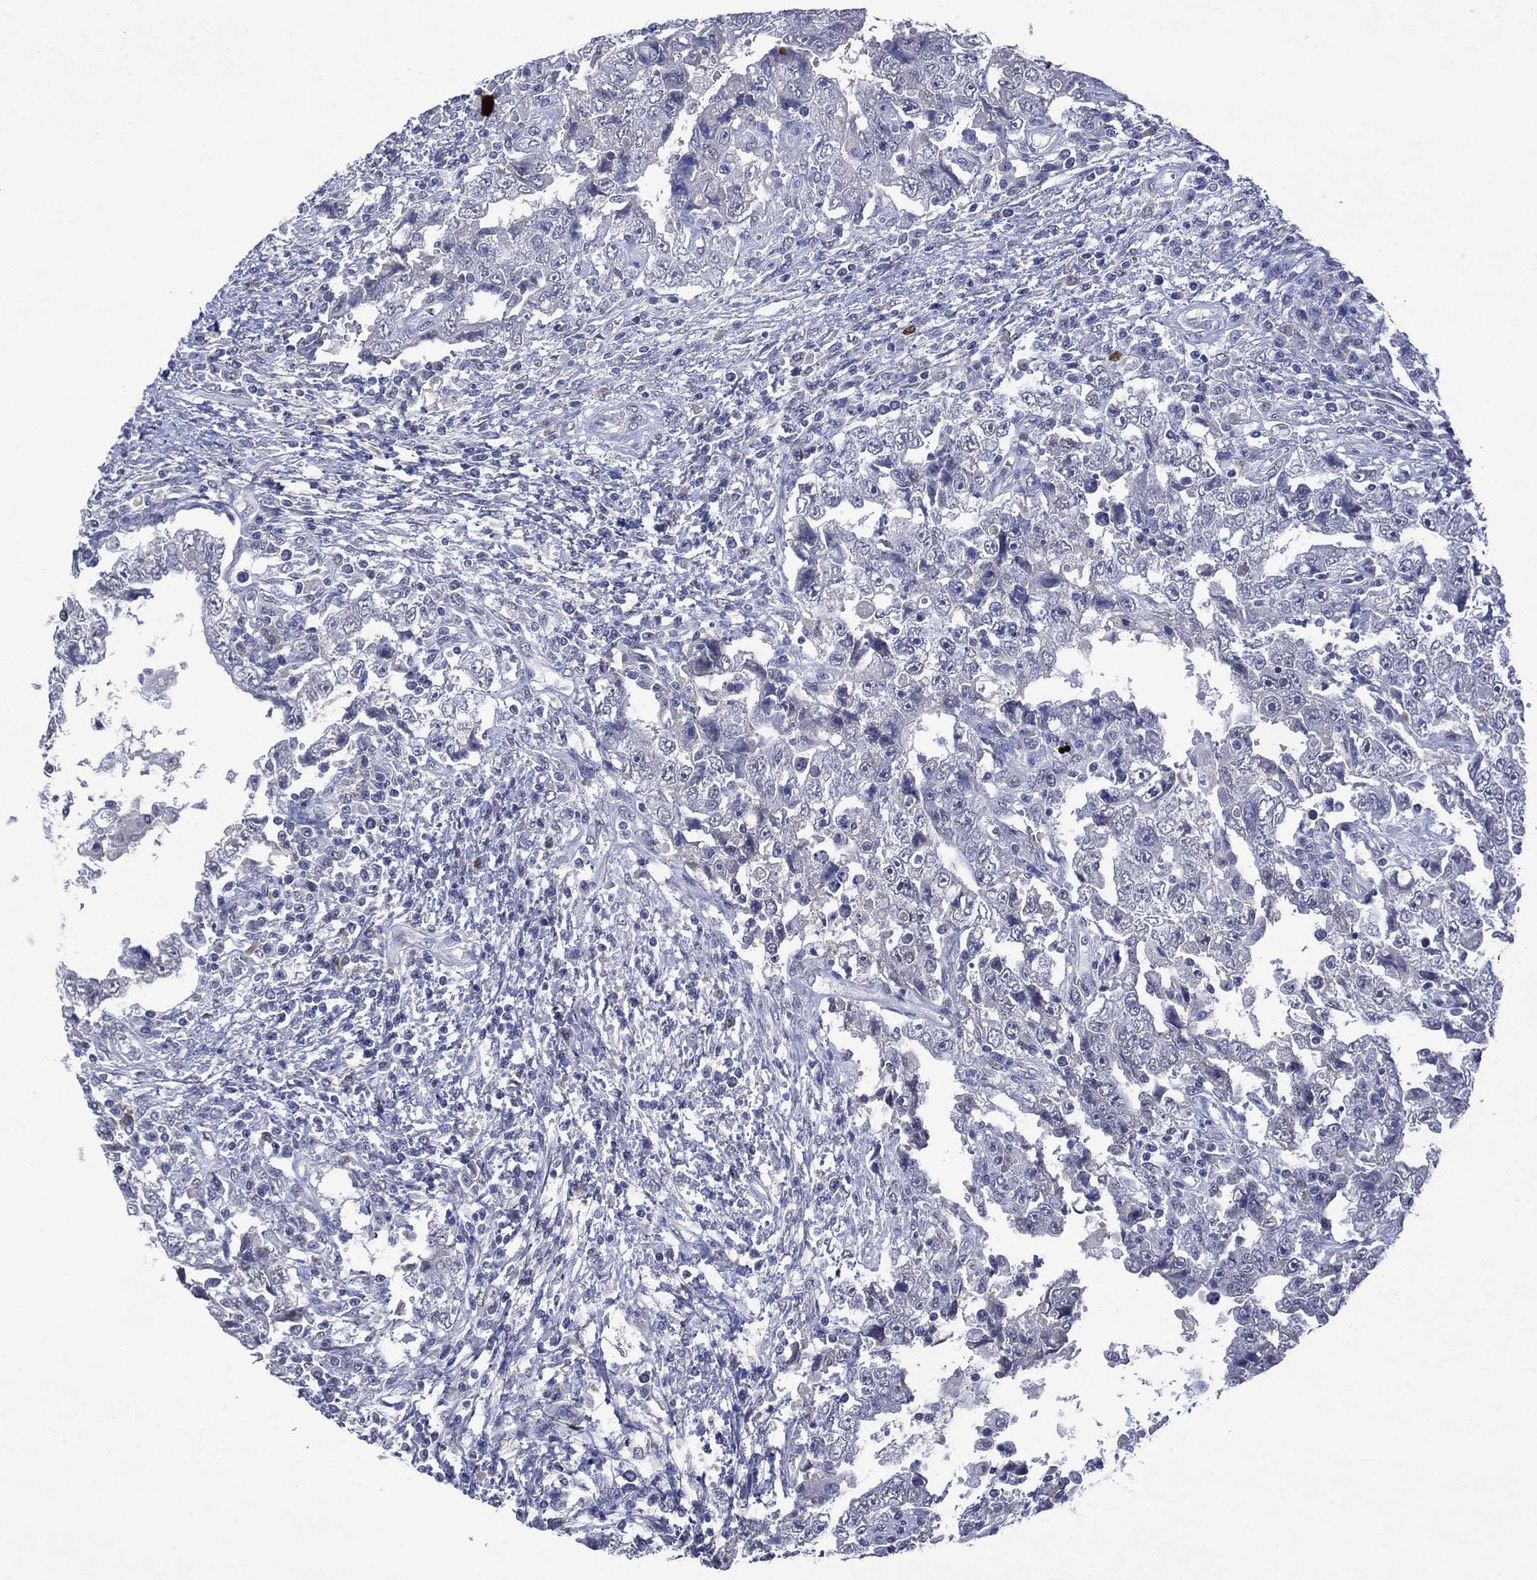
{"staining": {"intensity": "negative", "quantity": "none", "location": "none"}, "tissue": "testis cancer", "cell_type": "Tumor cells", "image_type": "cancer", "snomed": [{"axis": "morphology", "description": "Carcinoma, Embryonal, NOS"}, {"axis": "topography", "description": "Testis"}], "caption": "This is an IHC micrograph of human testis cancer. There is no positivity in tumor cells.", "gene": "ASB10", "patient": {"sex": "male", "age": 26}}